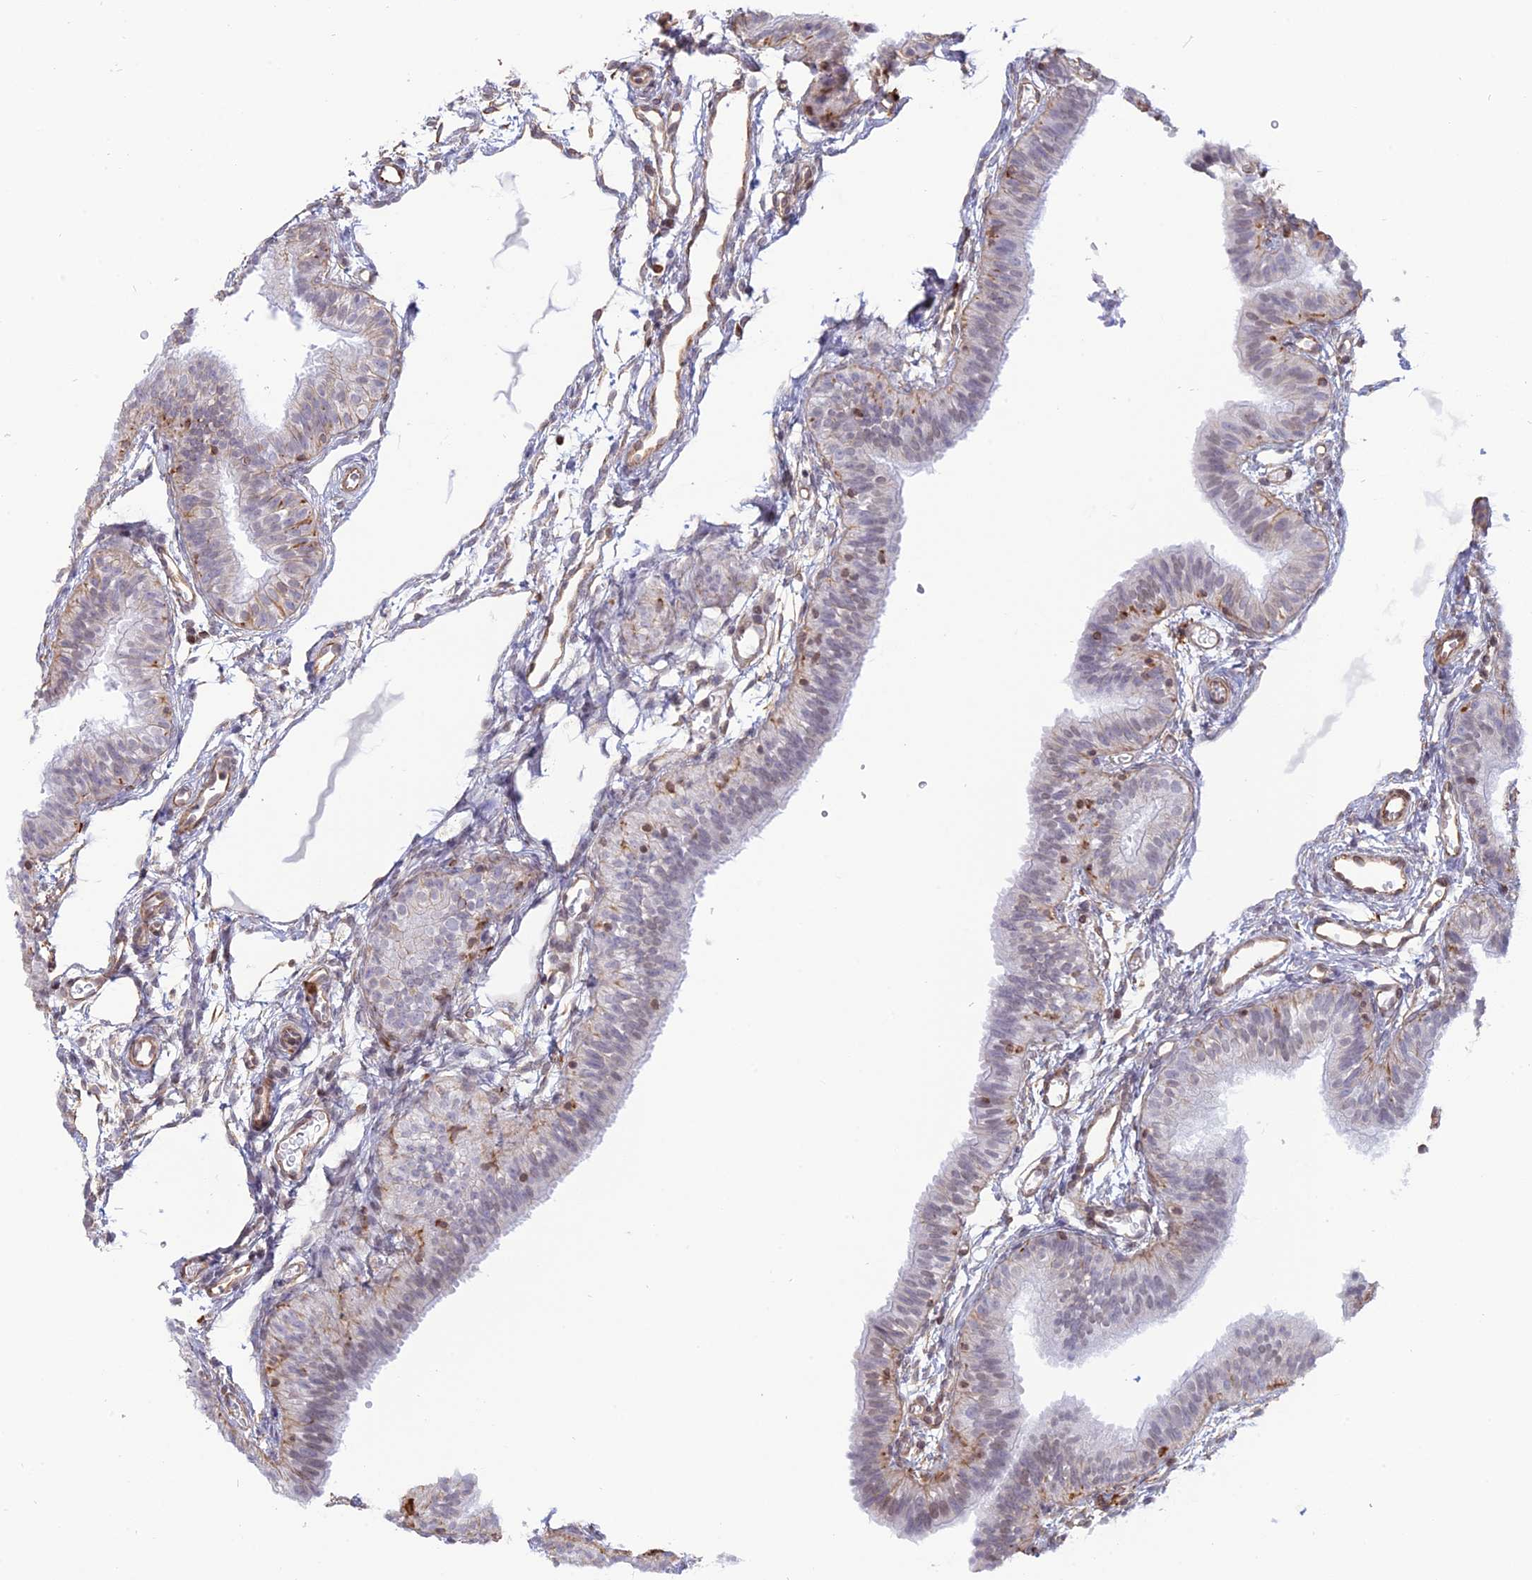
{"staining": {"intensity": "negative", "quantity": "none", "location": "none"}, "tissue": "fallopian tube", "cell_type": "Glandular cells", "image_type": "normal", "snomed": [{"axis": "morphology", "description": "Normal tissue, NOS"}, {"axis": "topography", "description": "Fallopian tube"}], "caption": "This is a histopathology image of IHC staining of normal fallopian tube, which shows no staining in glandular cells.", "gene": "APOBR", "patient": {"sex": "female", "age": 35}}